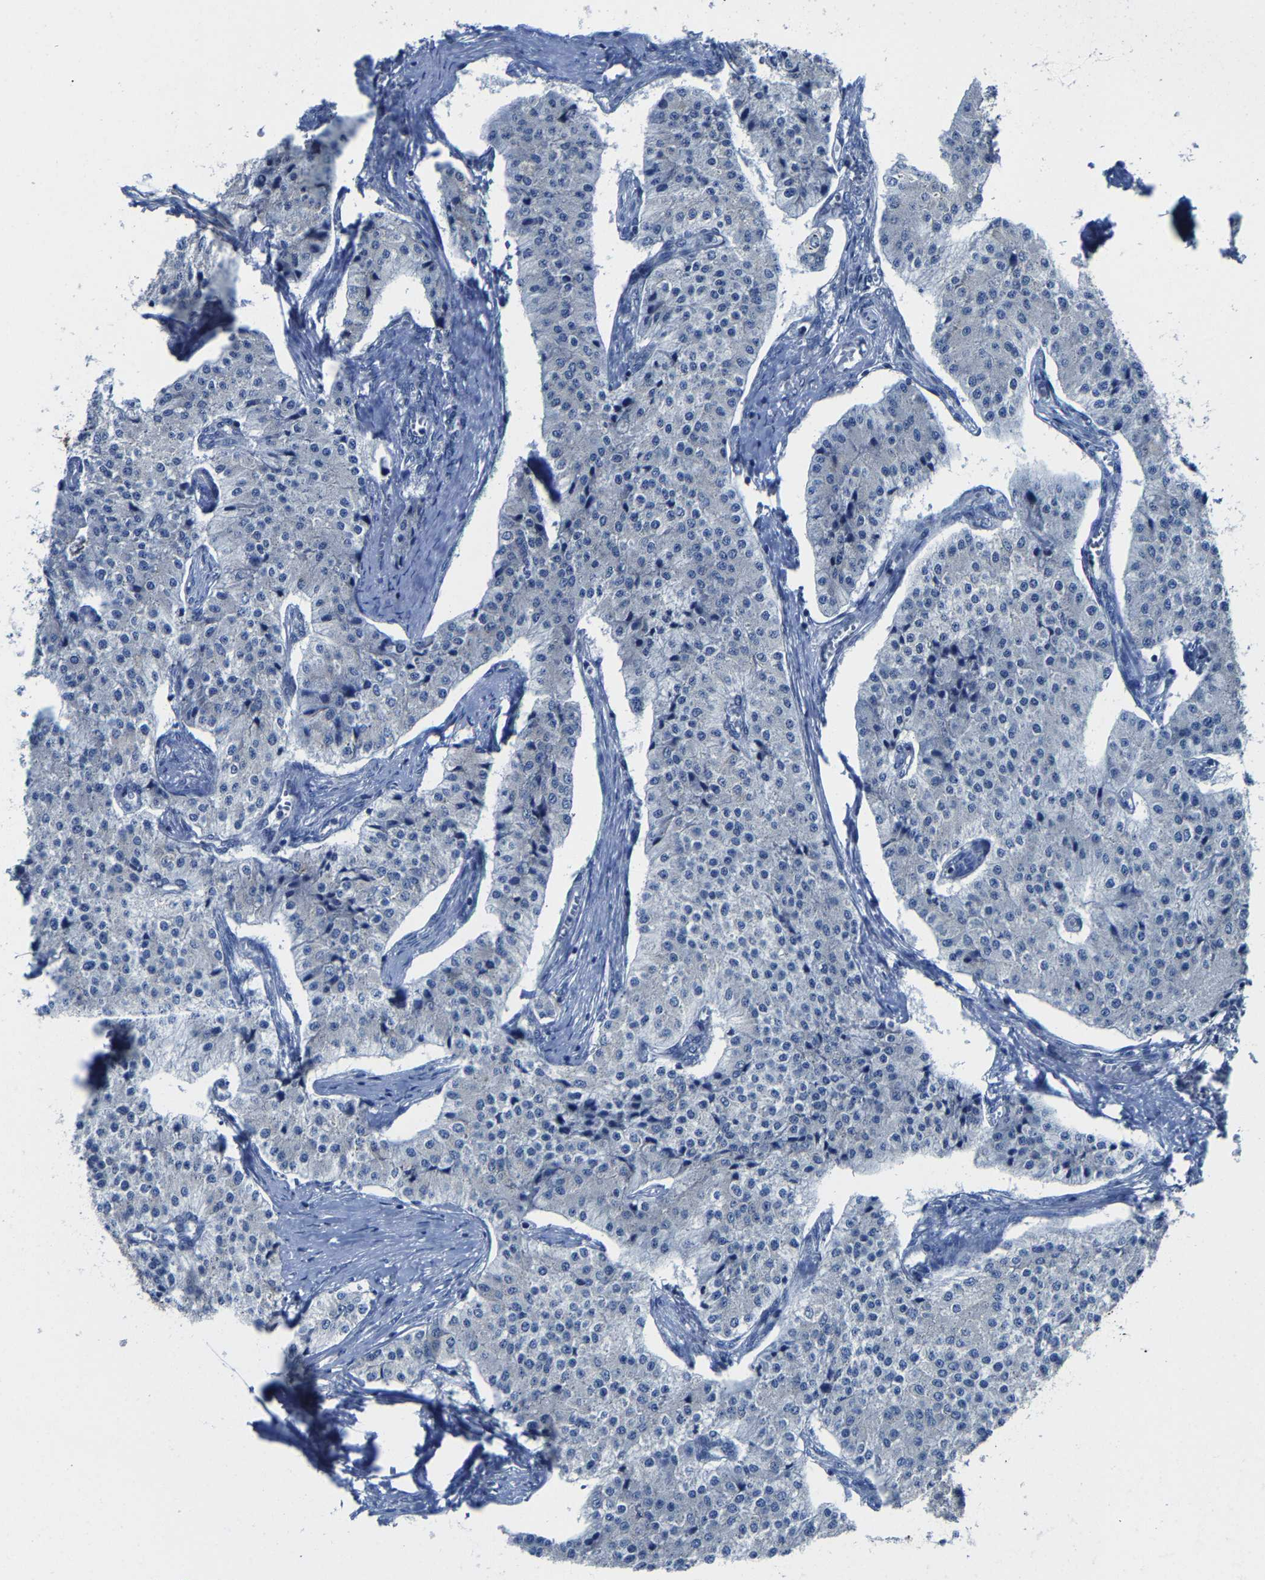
{"staining": {"intensity": "negative", "quantity": "none", "location": "none"}, "tissue": "carcinoid", "cell_type": "Tumor cells", "image_type": "cancer", "snomed": [{"axis": "morphology", "description": "Carcinoid, malignant, NOS"}, {"axis": "topography", "description": "Colon"}], "caption": "The micrograph reveals no staining of tumor cells in carcinoid. Brightfield microscopy of immunohistochemistry (IHC) stained with DAB (3,3'-diaminobenzidine) (brown) and hematoxylin (blue), captured at high magnification.", "gene": "G3BP2", "patient": {"sex": "female", "age": 52}}